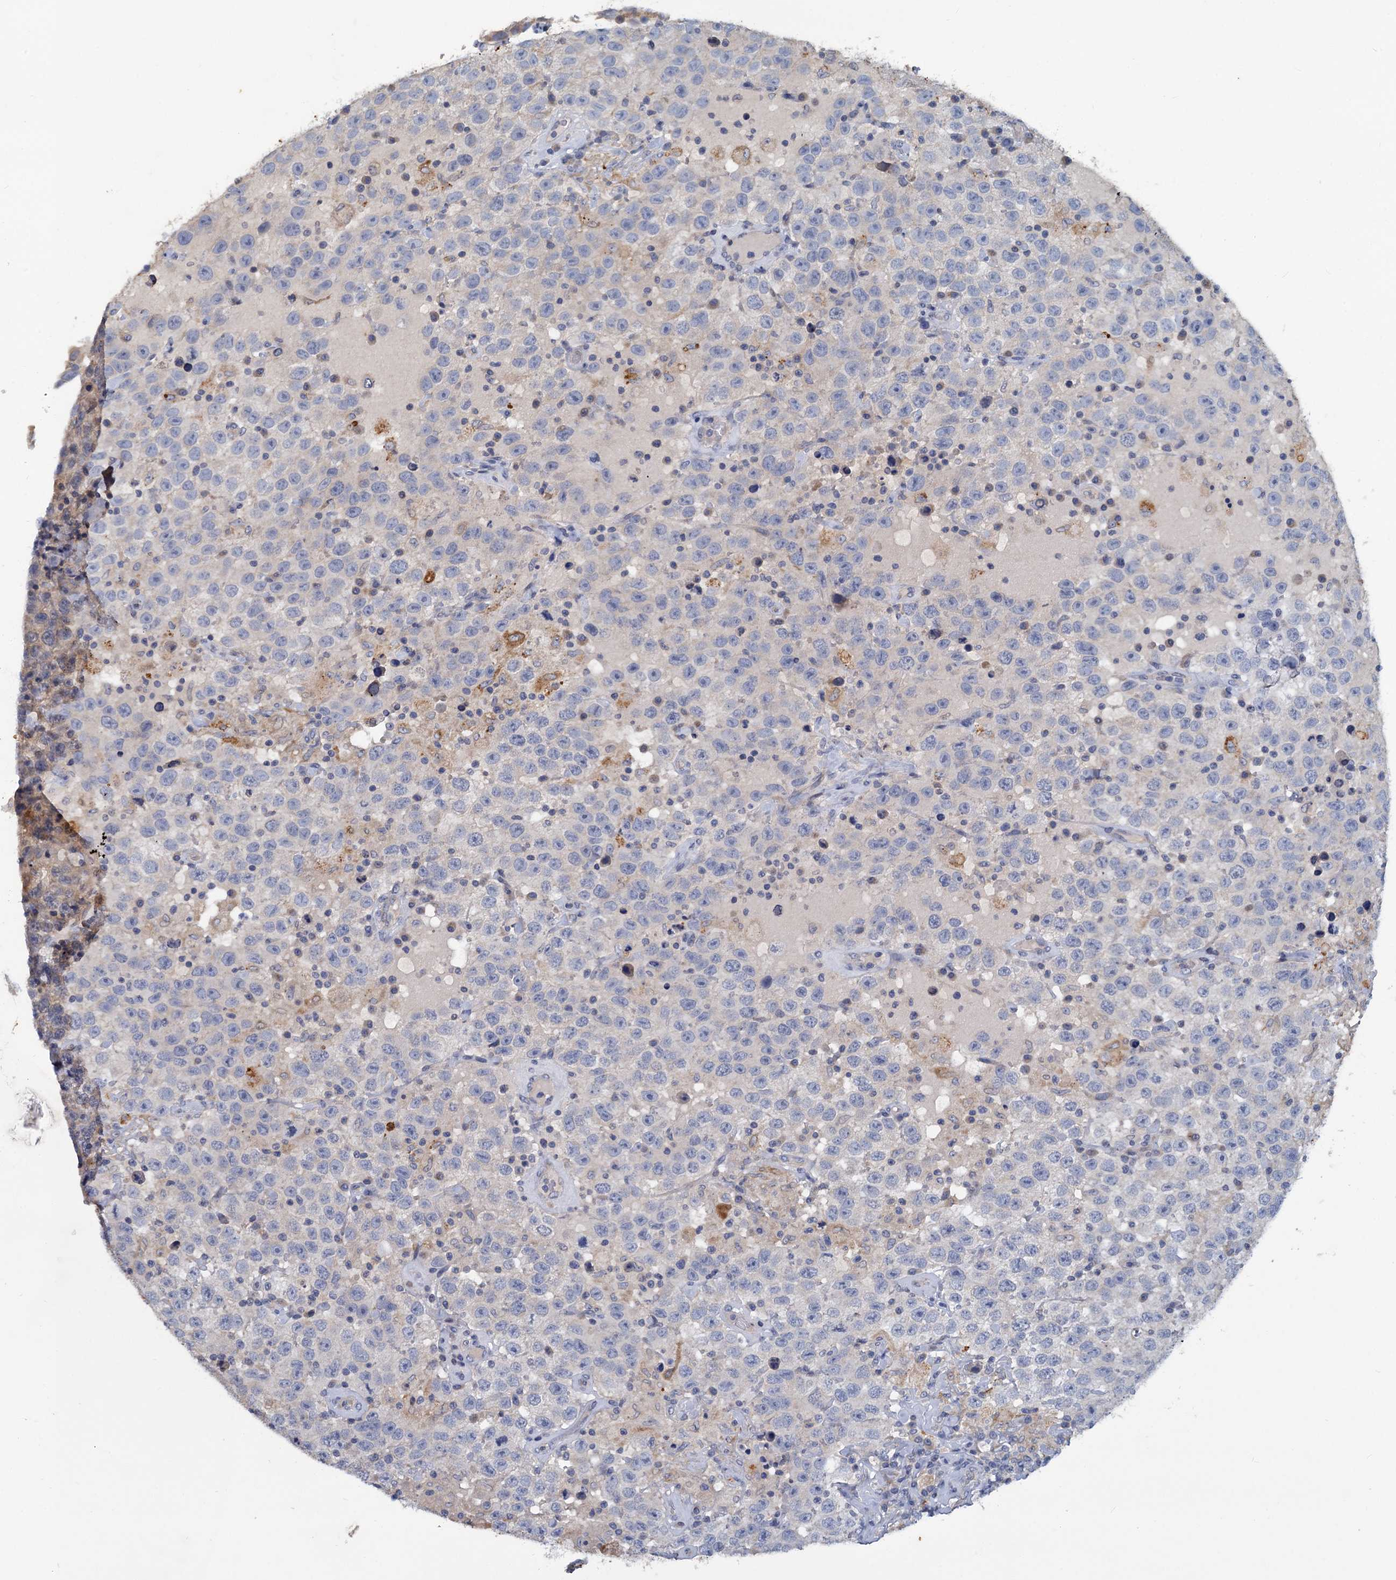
{"staining": {"intensity": "negative", "quantity": "none", "location": "none"}, "tissue": "testis cancer", "cell_type": "Tumor cells", "image_type": "cancer", "snomed": [{"axis": "morphology", "description": "Seminoma, NOS"}, {"axis": "topography", "description": "Testis"}], "caption": "Seminoma (testis) was stained to show a protein in brown. There is no significant expression in tumor cells.", "gene": "SLC2A7", "patient": {"sex": "male", "age": 41}}